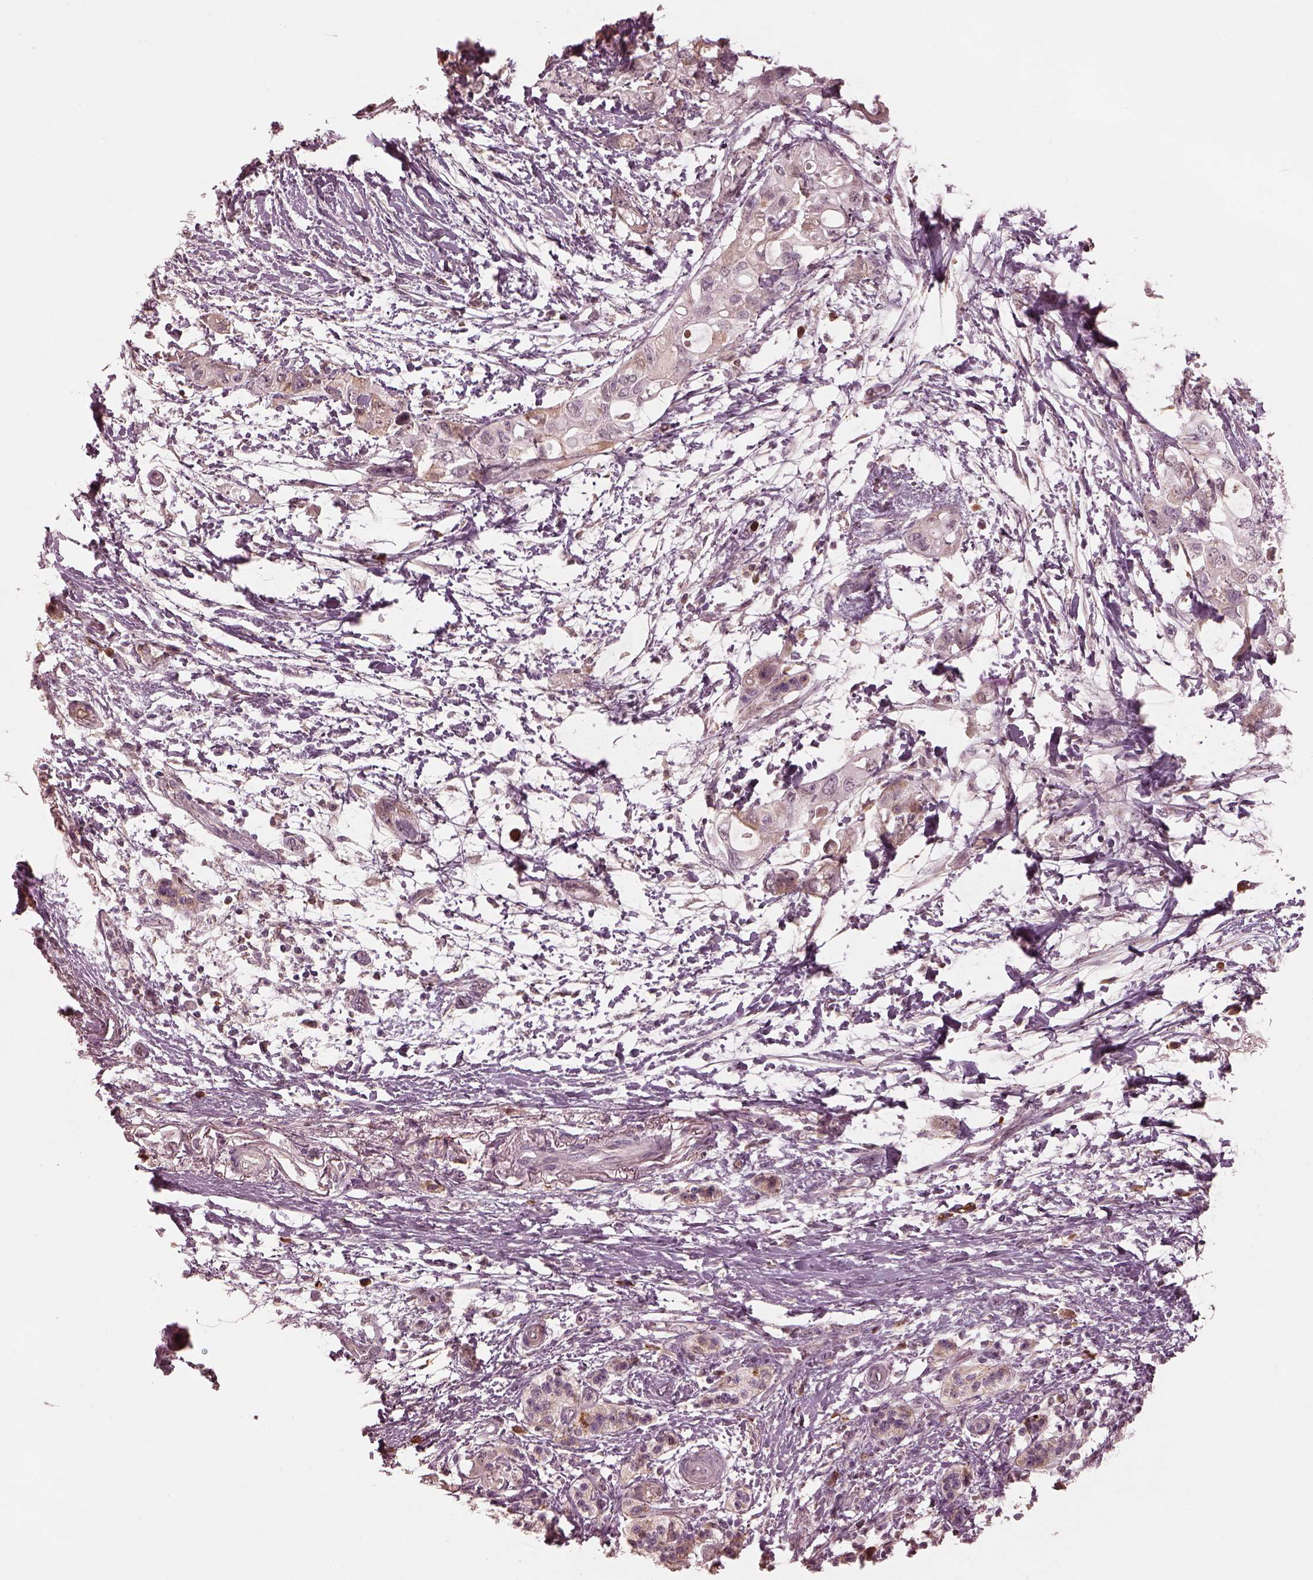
{"staining": {"intensity": "negative", "quantity": "none", "location": "none"}, "tissue": "pancreatic cancer", "cell_type": "Tumor cells", "image_type": "cancer", "snomed": [{"axis": "morphology", "description": "Adenocarcinoma, NOS"}, {"axis": "topography", "description": "Pancreas"}], "caption": "The micrograph shows no staining of tumor cells in adenocarcinoma (pancreatic).", "gene": "CALR3", "patient": {"sex": "female", "age": 72}}